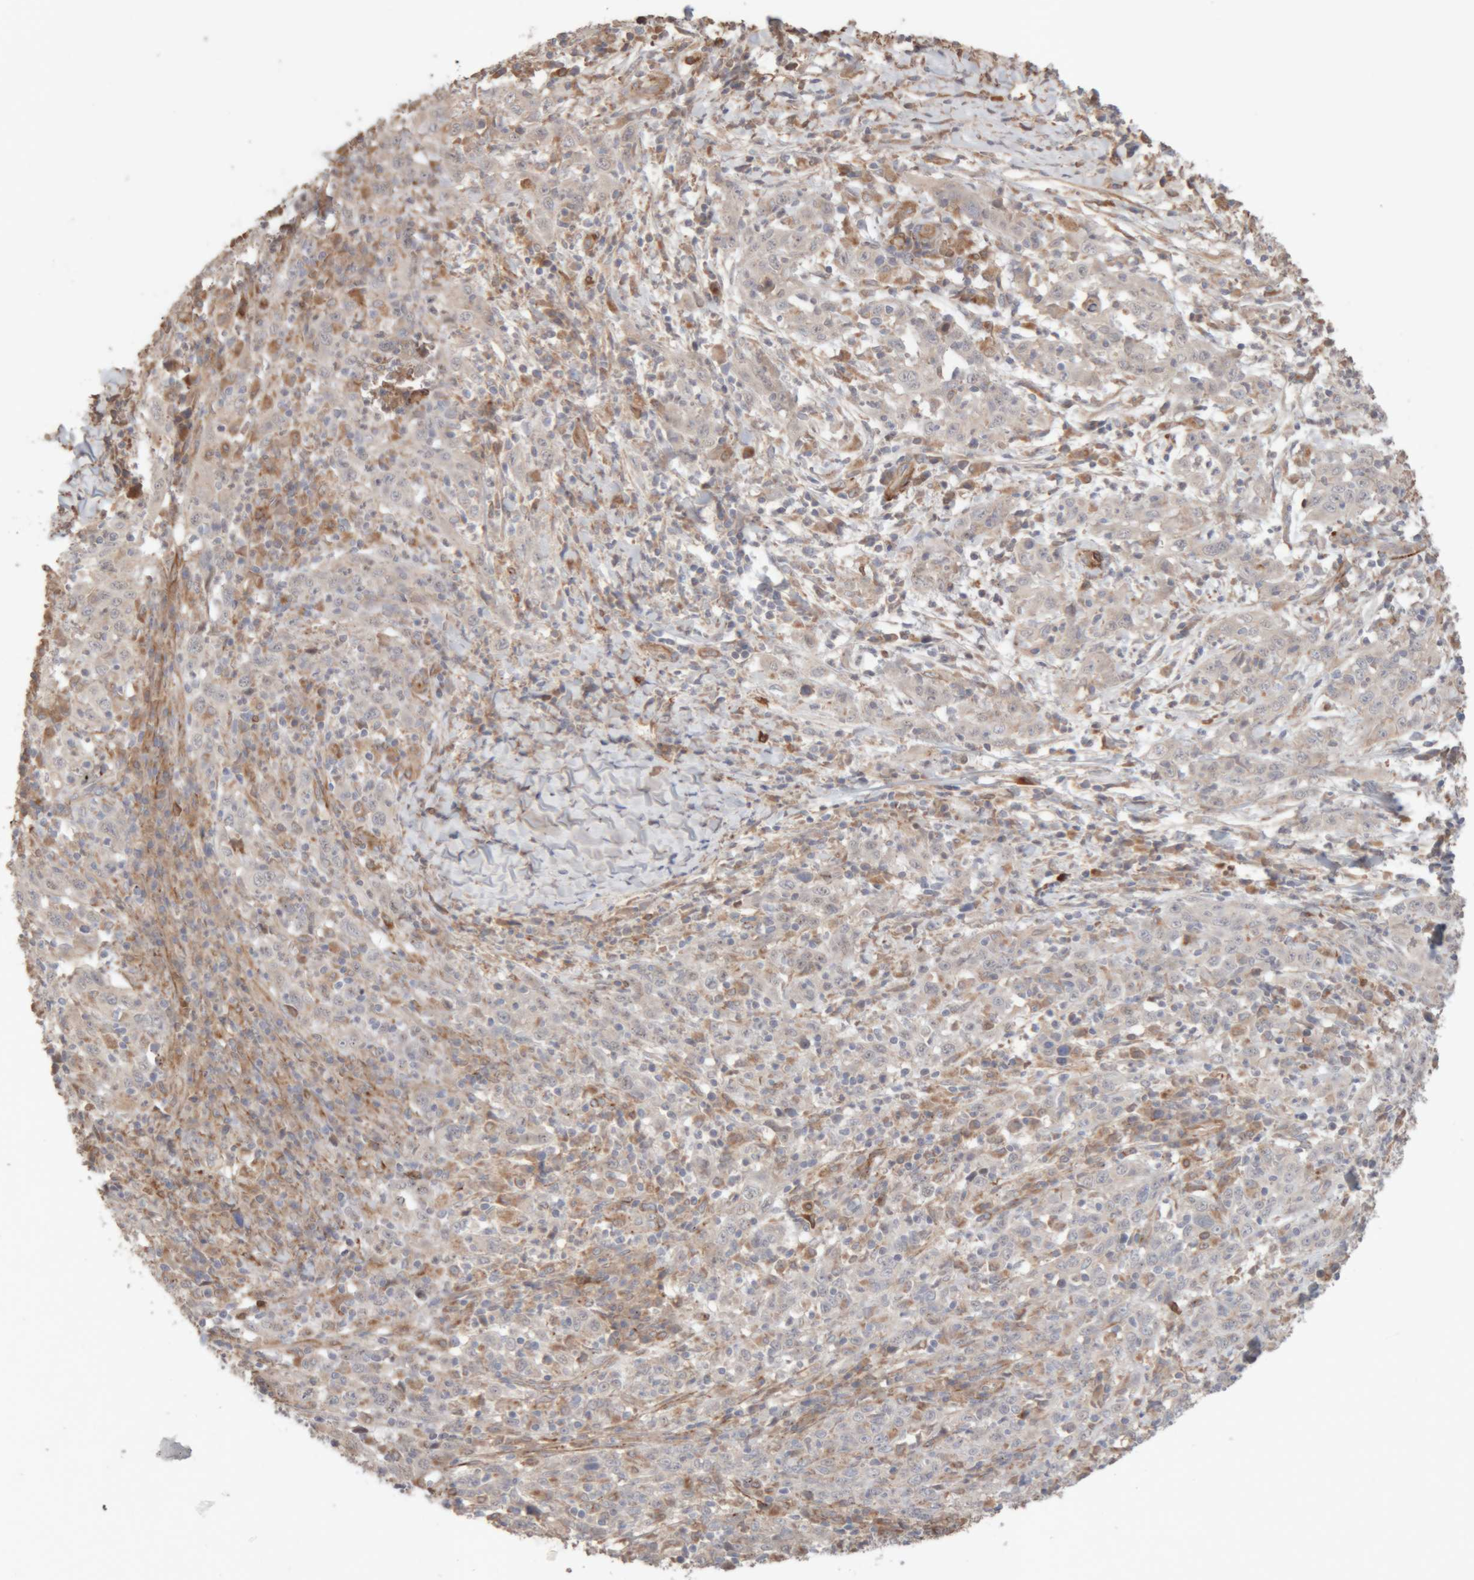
{"staining": {"intensity": "negative", "quantity": "none", "location": "none"}, "tissue": "cervical cancer", "cell_type": "Tumor cells", "image_type": "cancer", "snomed": [{"axis": "morphology", "description": "Squamous cell carcinoma, NOS"}, {"axis": "topography", "description": "Cervix"}], "caption": "Immunohistochemical staining of cervical cancer reveals no significant expression in tumor cells. (Brightfield microscopy of DAB immunohistochemistry (IHC) at high magnification).", "gene": "RAB32", "patient": {"sex": "female", "age": 46}}